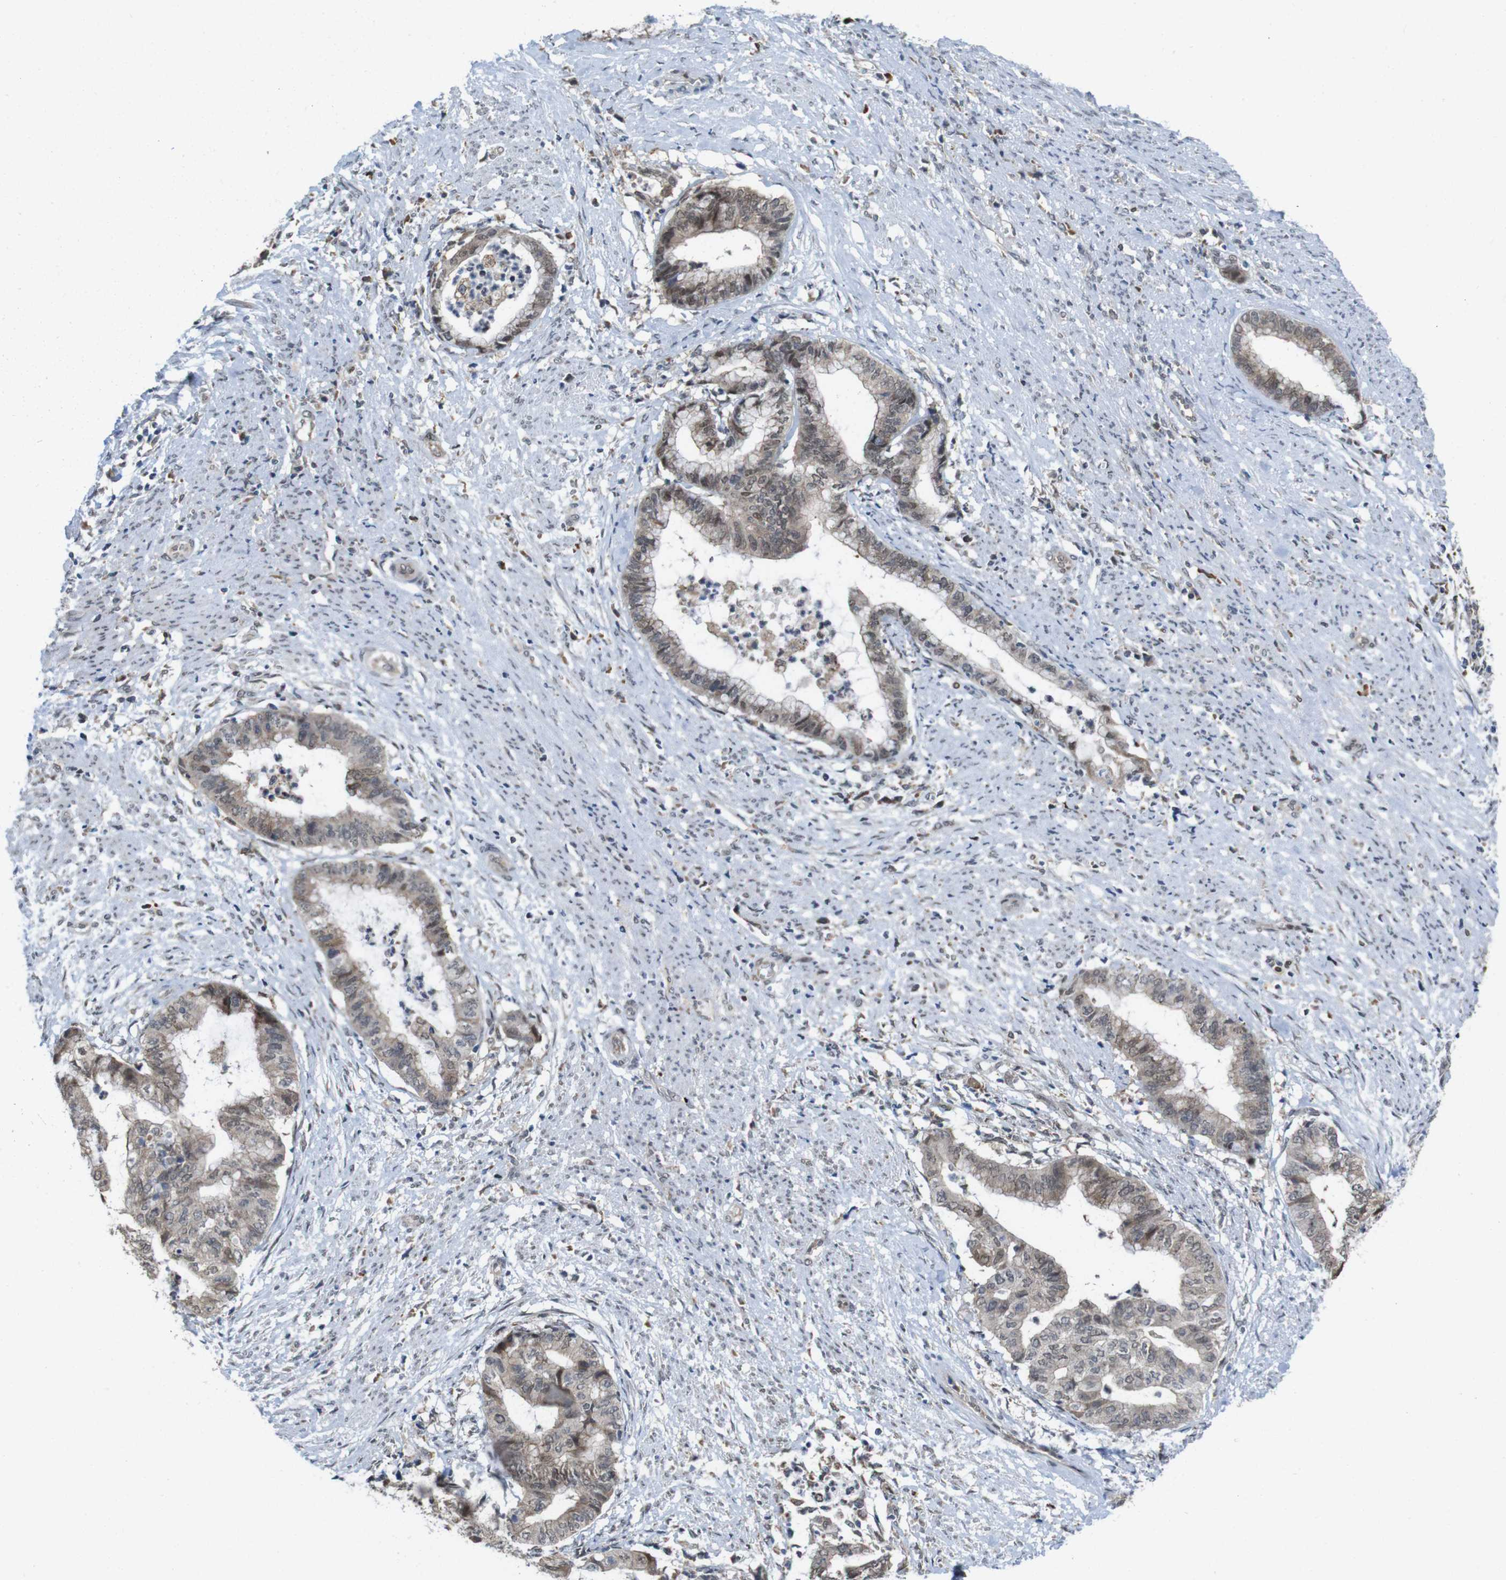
{"staining": {"intensity": "moderate", "quantity": ">75%", "location": "cytoplasmic/membranous,nuclear"}, "tissue": "endometrial cancer", "cell_type": "Tumor cells", "image_type": "cancer", "snomed": [{"axis": "morphology", "description": "Necrosis, NOS"}, {"axis": "morphology", "description": "Adenocarcinoma, NOS"}, {"axis": "topography", "description": "Endometrium"}], "caption": "The histopathology image demonstrates a brown stain indicating the presence of a protein in the cytoplasmic/membranous and nuclear of tumor cells in endometrial cancer (adenocarcinoma).", "gene": "PNMA8A", "patient": {"sex": "female", "age": 79}}